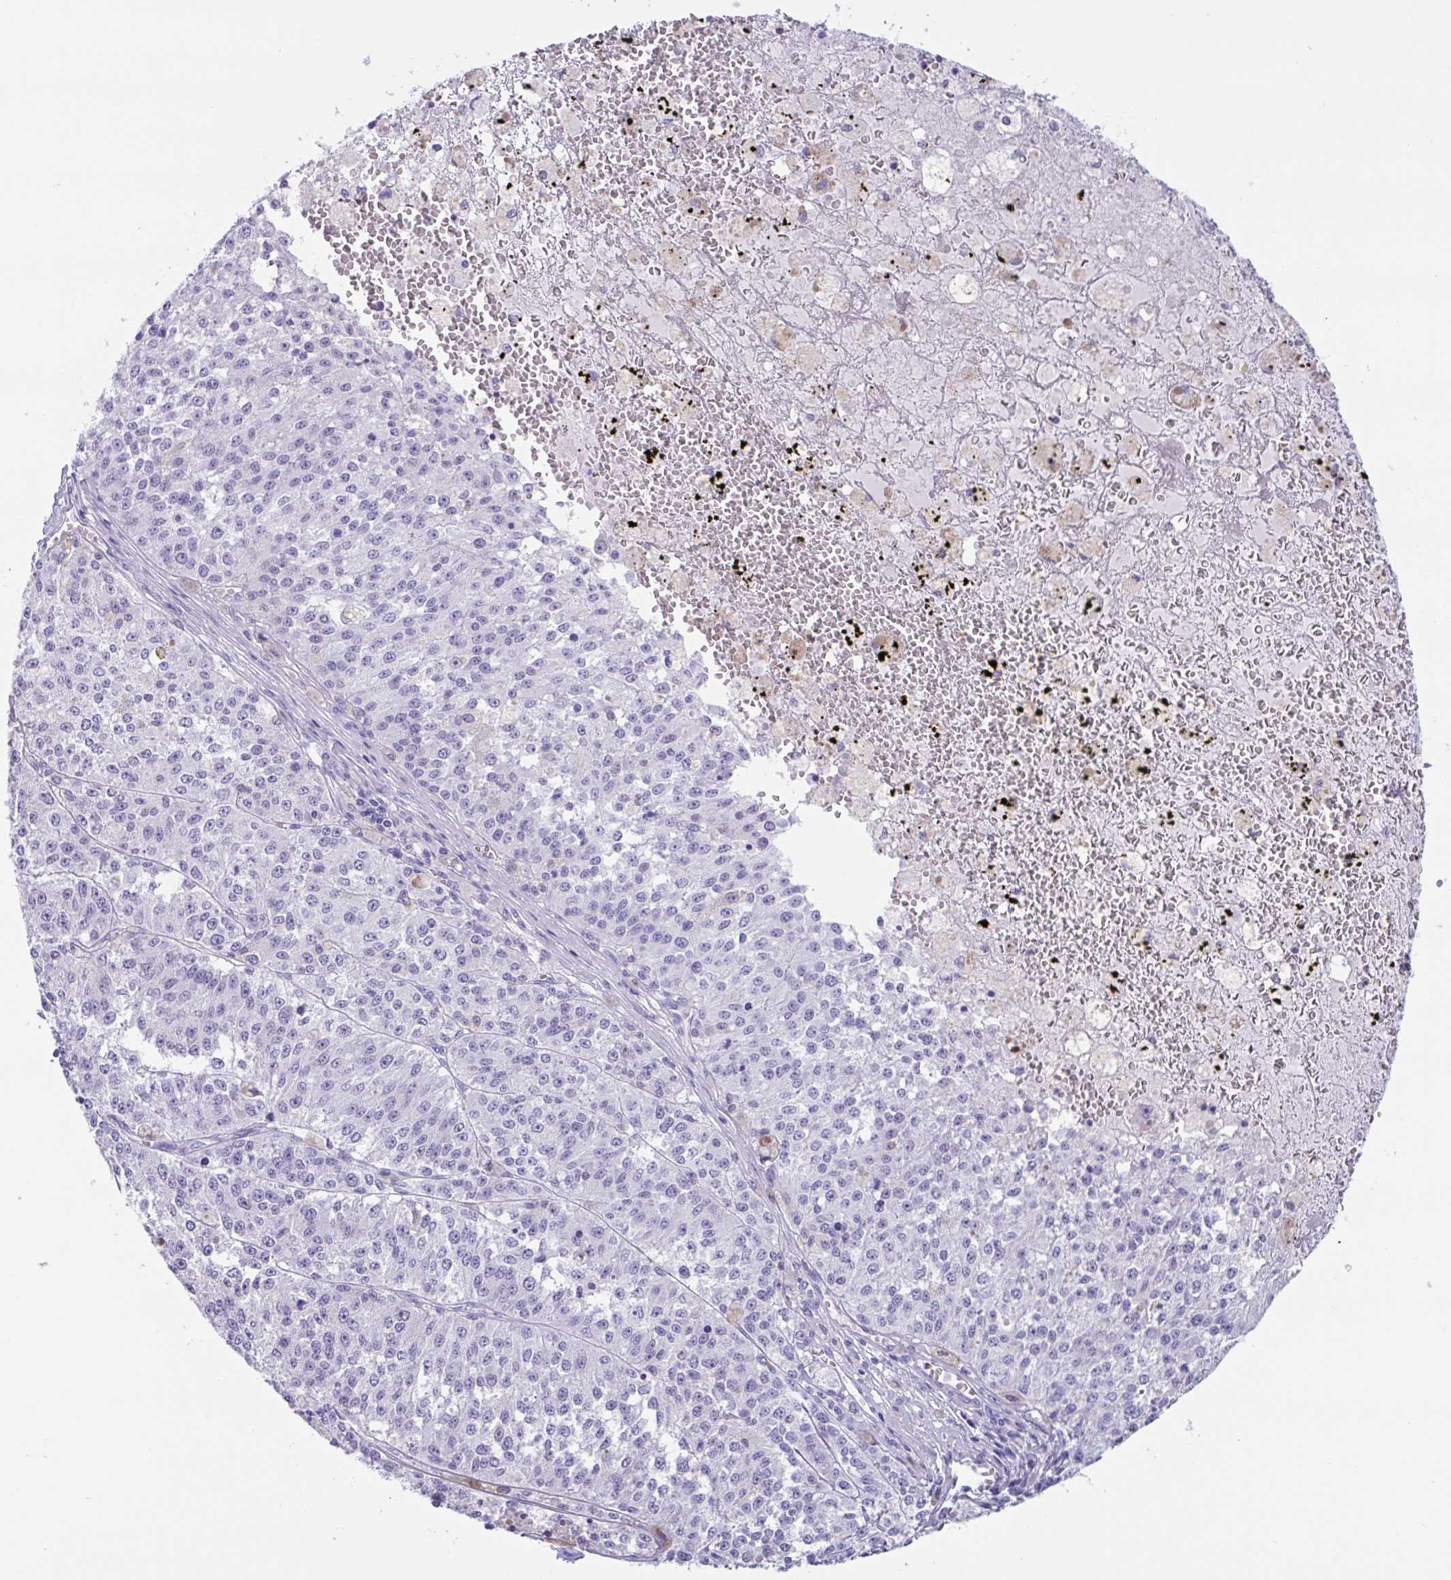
{"staining": {"intensity": "negative", "quantity": "none", "location": "none"}, "tissue": "melanoma", "cell_type": "Tumor cells", "image_type": "cancer", "snomed": [{"axis": "morphology", "description": "Malignant melanoma, Metastatic site"}, {"axis": "topography", "description": "Lymph node"}], "caption": "Immunohistochemistry (IHC) of human malignant melanoma (metastatic site) displays no expression in tumor cells. (DAB (3,3'-diaminobenzidine) IHC, high magnification).", "gene": "ZNF850", "patient": {"sex": "female", "age": 64}}